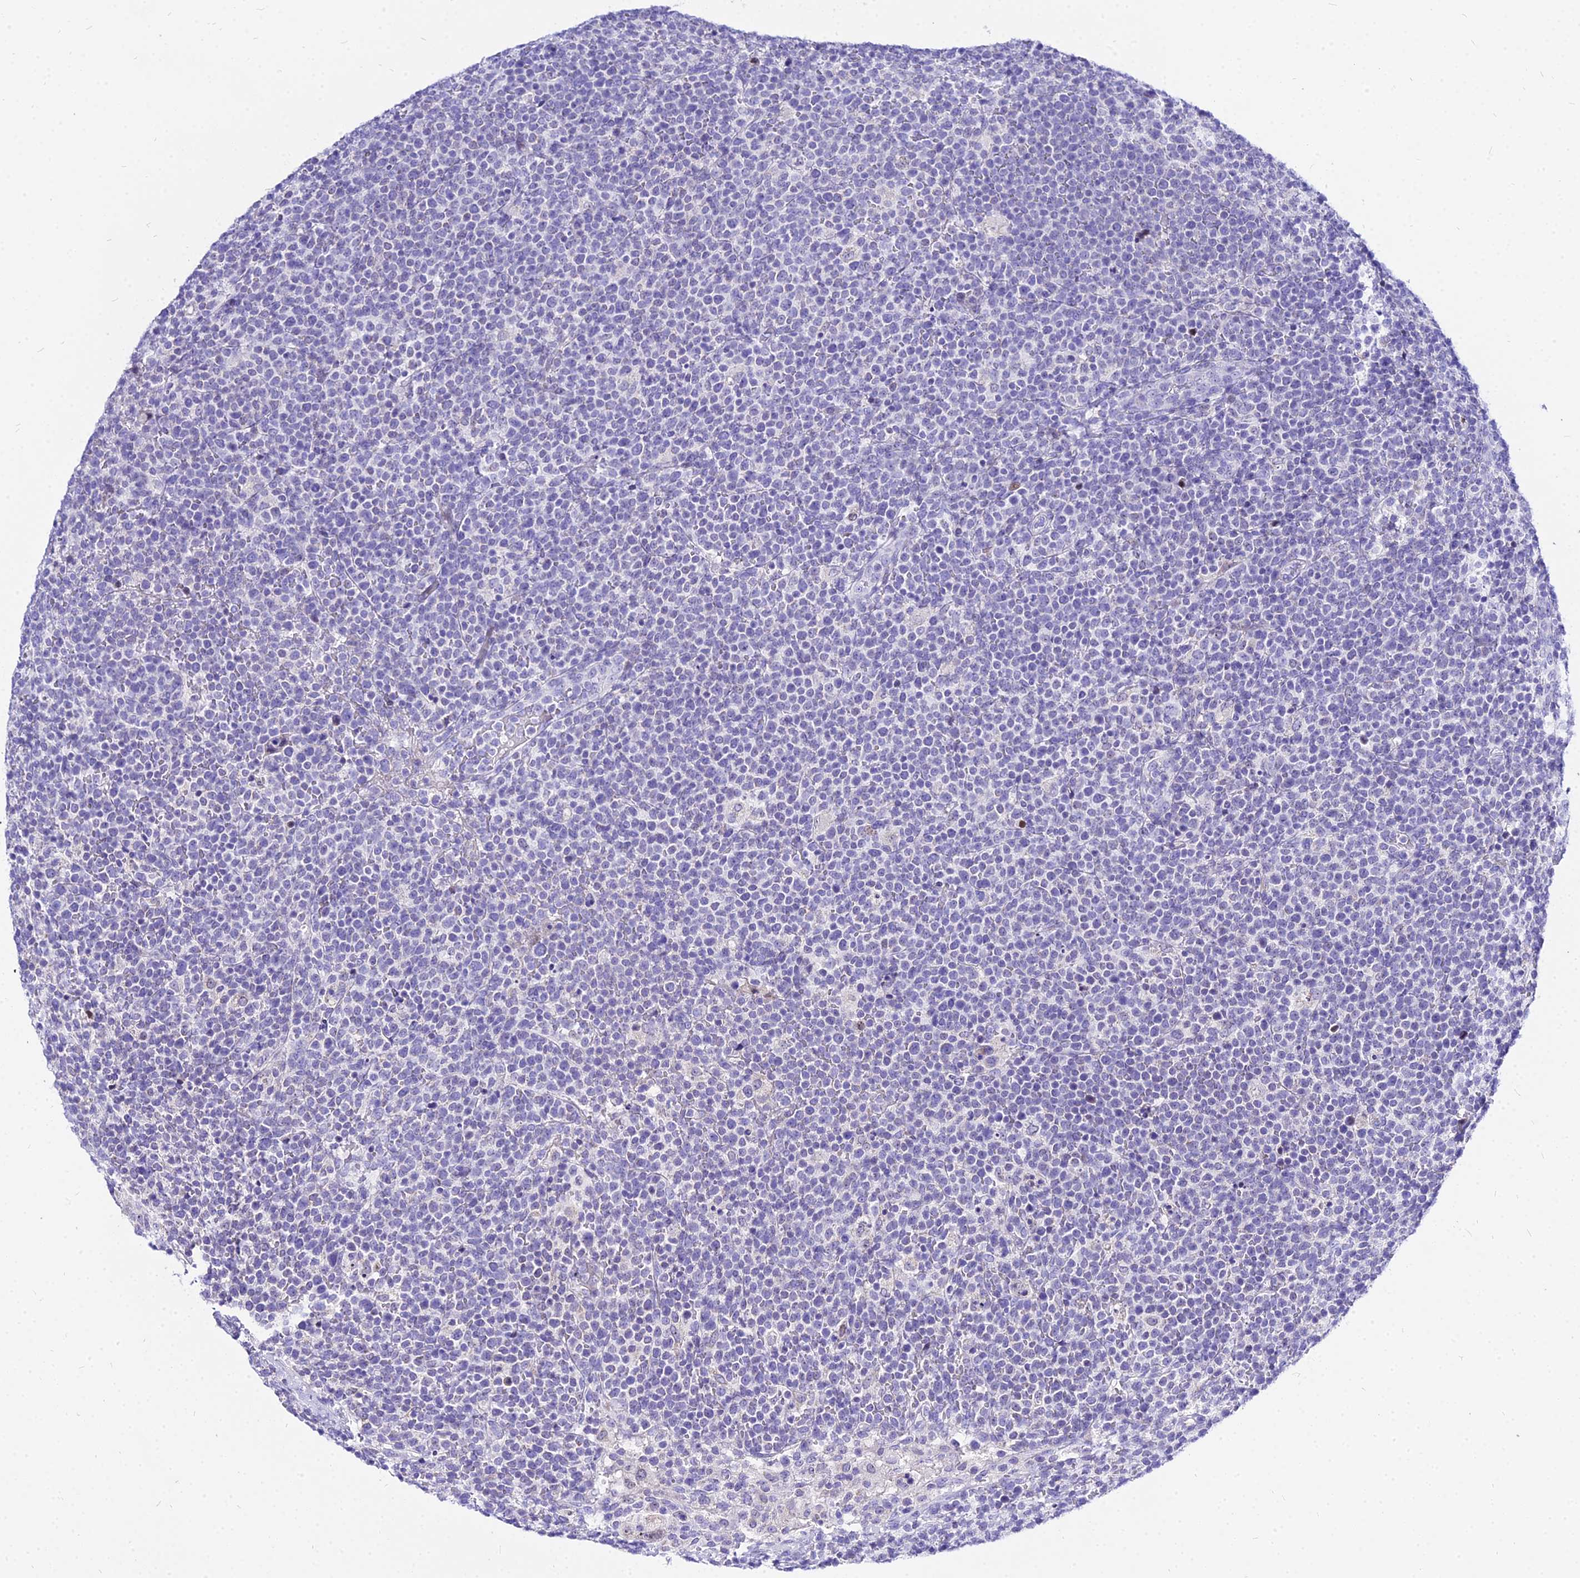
{"staining": {"intensity": "negative", "quantity": "none", "location": "none"}, "tissue": "lymphoma", "cell_type": "Tumor cells", "image_type": "cancer", "snomed": [{"axis": "morphology", "description": "Malignant lymphoma, non-Hodgkin's type, High grade"}, {"axis": "topography", "description": "Lymph node"}], "caption": "Lymphoma was stained to show a protein in brown. There is no significant staining in tumor cells.", "gene": "CARD18", "patient": {"sex": "male", "age": 61}}